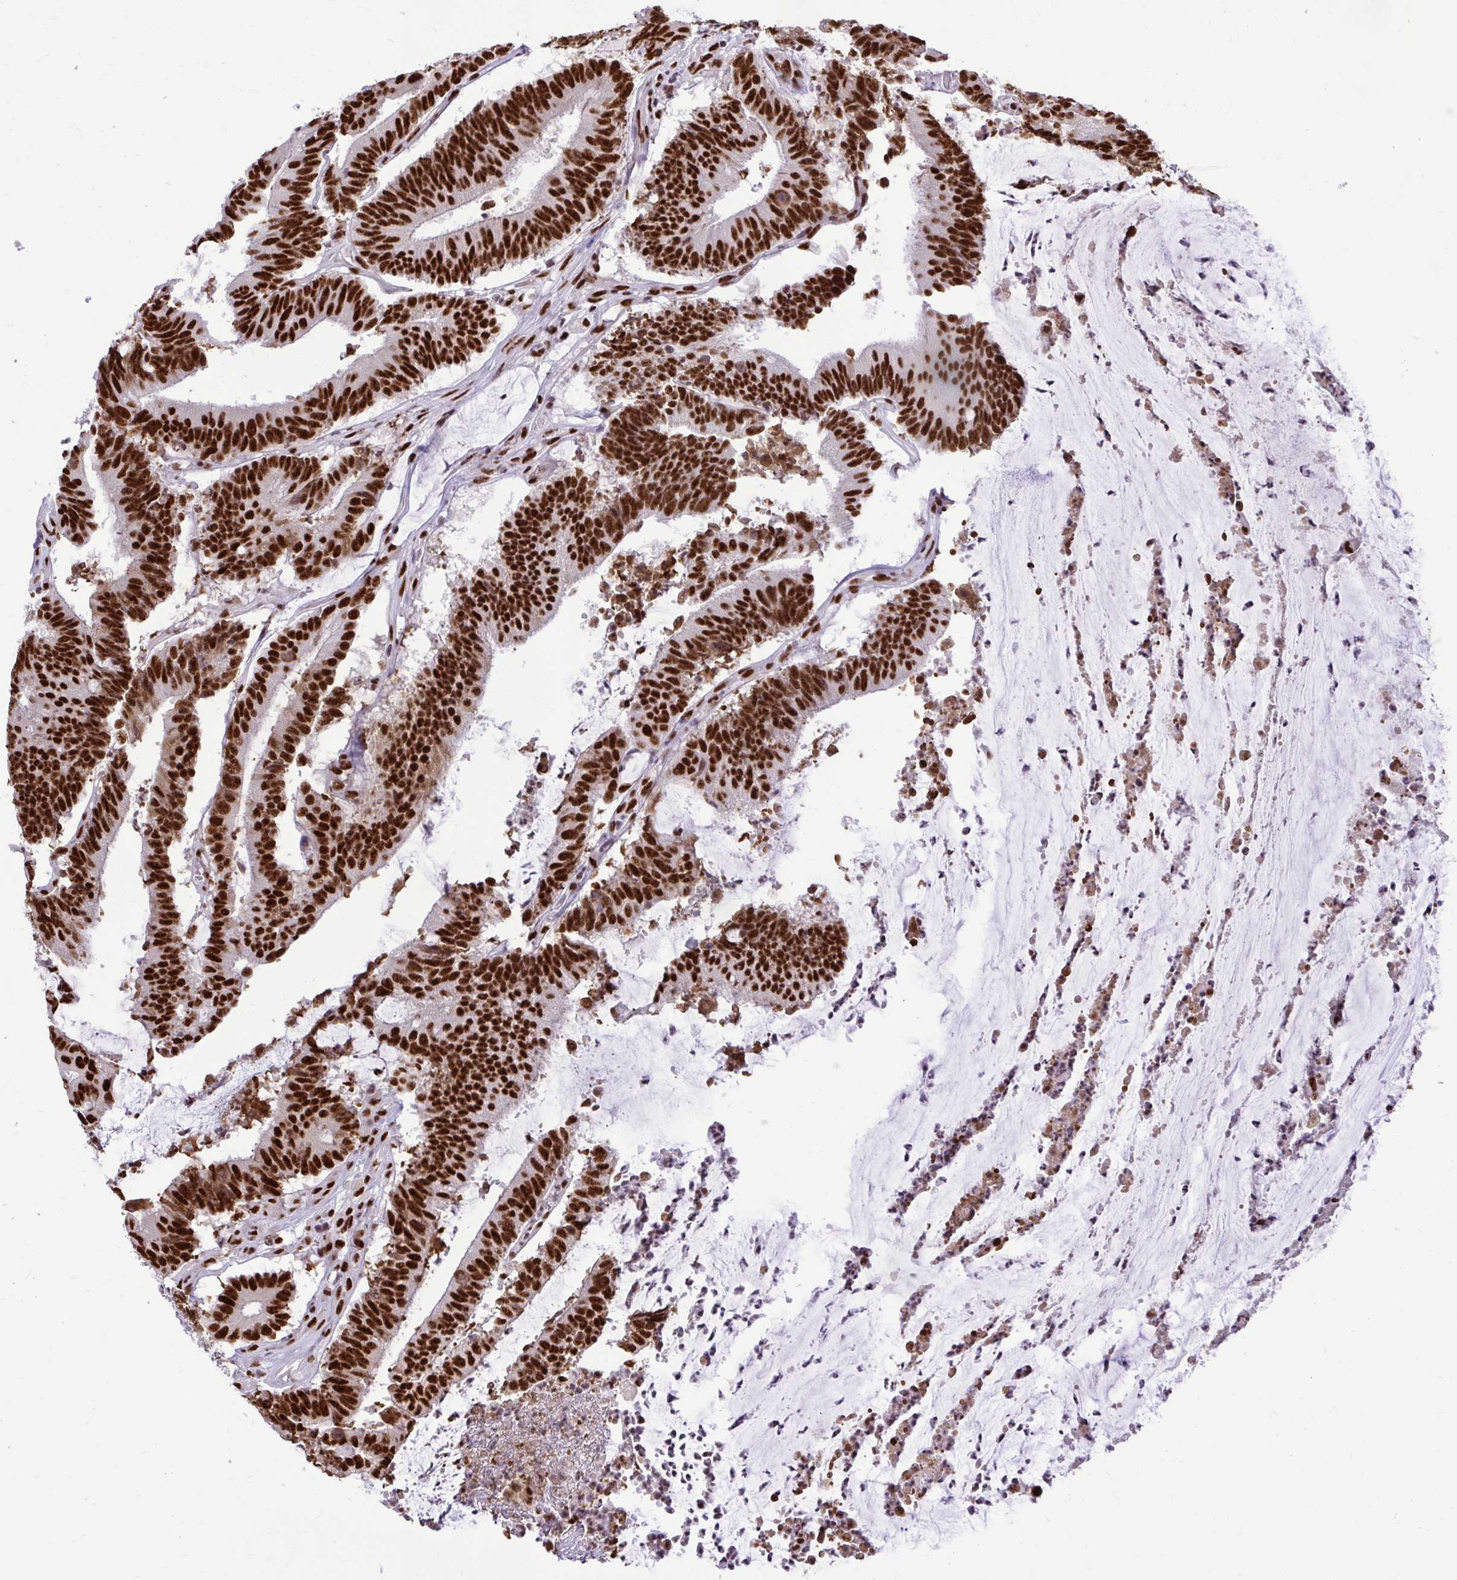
{"staining": {"intensity": "strong", "quantity": ">75%", "location": "nuclear"}, "tissue": "colorectal cancer", "cell_type": "Tumor cells", "image_type": "cancer", "snomed": [{"axis": "morphology", "description": "Adenocarcinoma, NOS"}, {"axis": "topography", "description": "Colon"}], "caption": "A high-resolution micrograph shows immunohistochemistry (IHC) staining of colorectal cancer (adenocarcinoma), which shows strong nuclear staining in approximately >75% of tumor cells.", "gene": "PRPF19", "patient": {"sex": "female", "age": 43}}